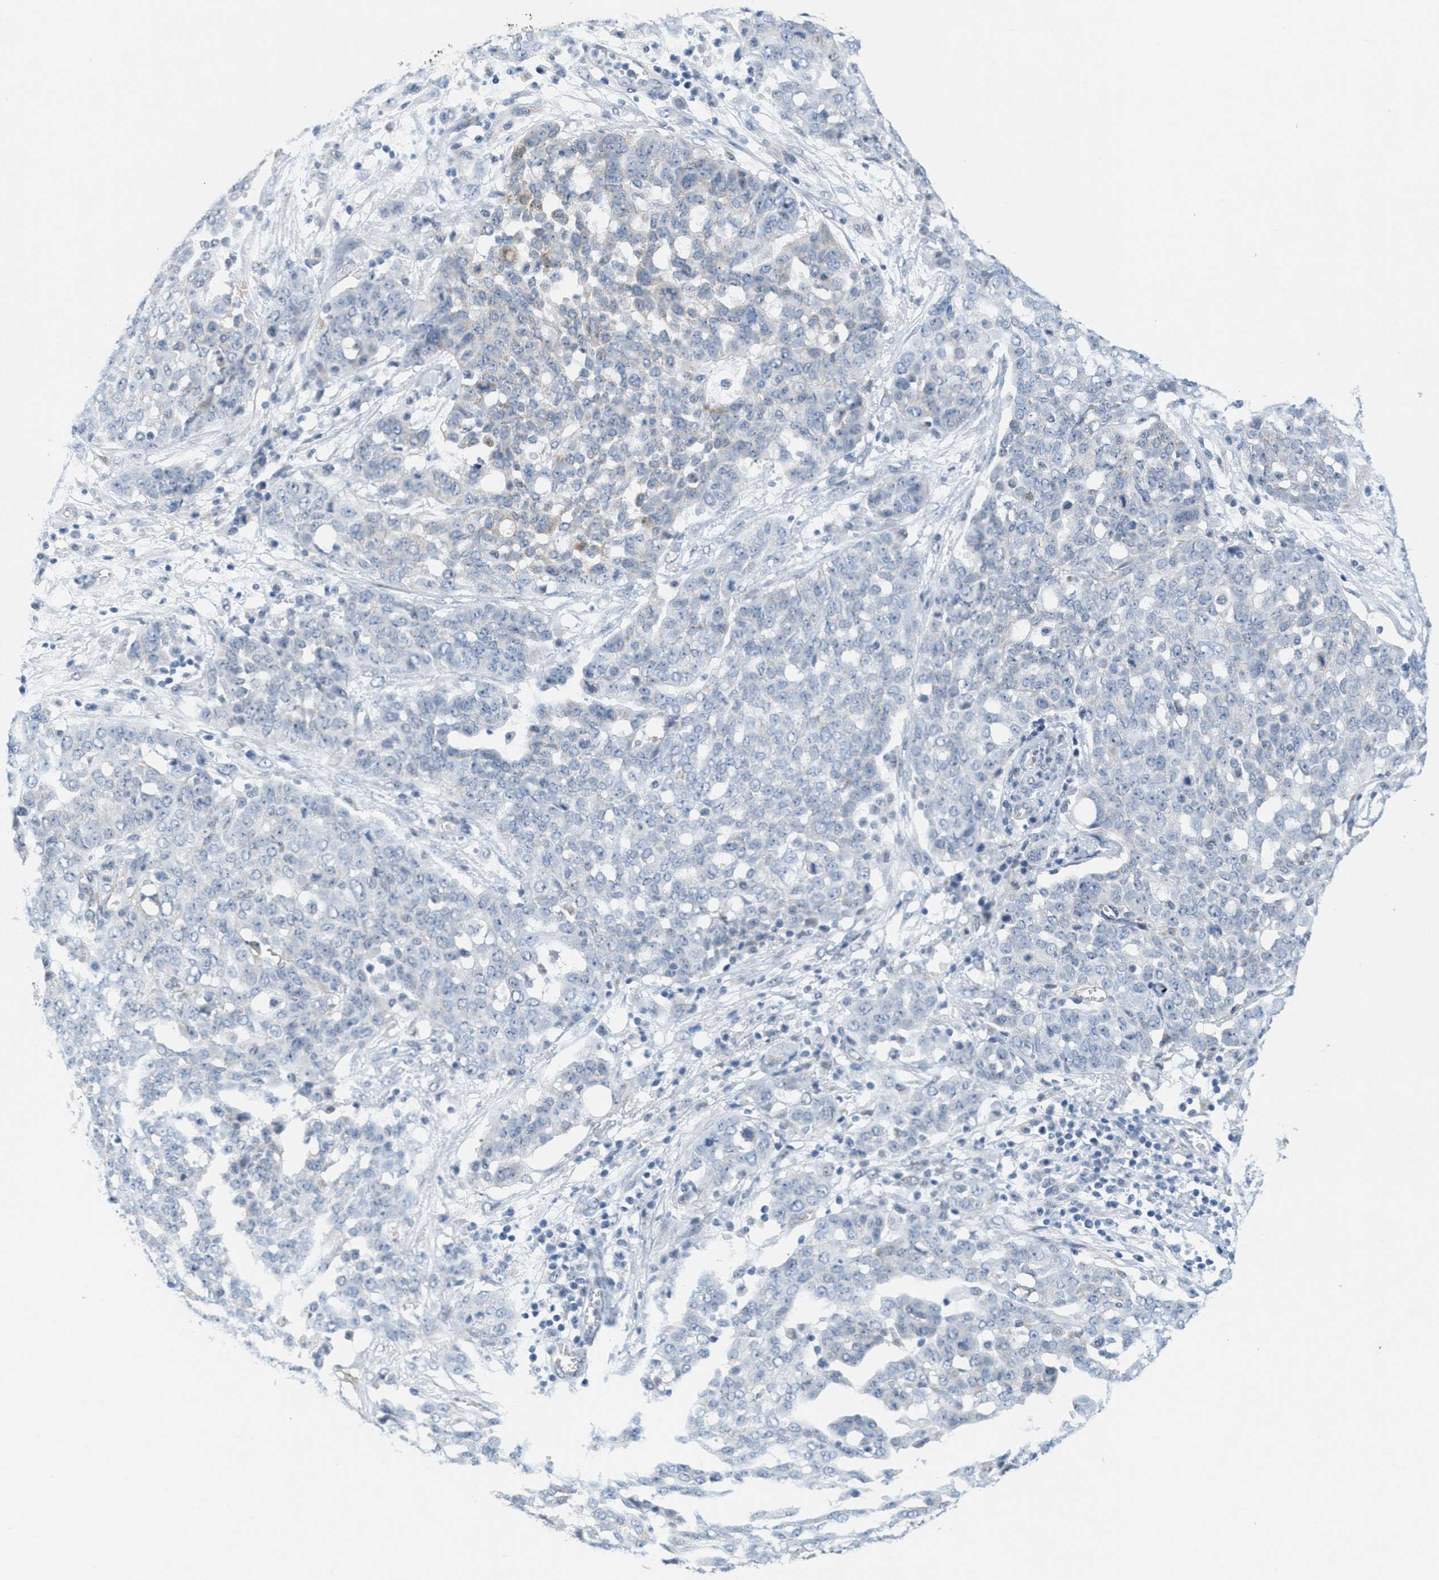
{"staining": {"intensity": "negative", "quantity": "none", "location": "none"}, "tissue": "ovarian cancer", "cell_type": "Tumor cells", "image_type": "cancer", "snomed": [{"axis": "morphology", "description": "Cystadenocarcinoma, serous, NOS"}, {"axis": "topography", "description": "Soft tissue"}, {"axis": "topography", "description": "Ovary"}], "caption": "Immunohistochemistry (IHC) photomicrograph of neoplastic tissue: ovarian serous cystadenocarcinoma stained with DAB demonstrates no significant protein staining in tumor cells. Brightfield microscopy of immunohistochemistry (IHC) stained with DAB (3,3'-diaminobenzidine) (brown) and hematoxylin (blue), captured at high magnification.", "gene": "HS3ST2", "patient": {"sex": "female", "age": 57}}